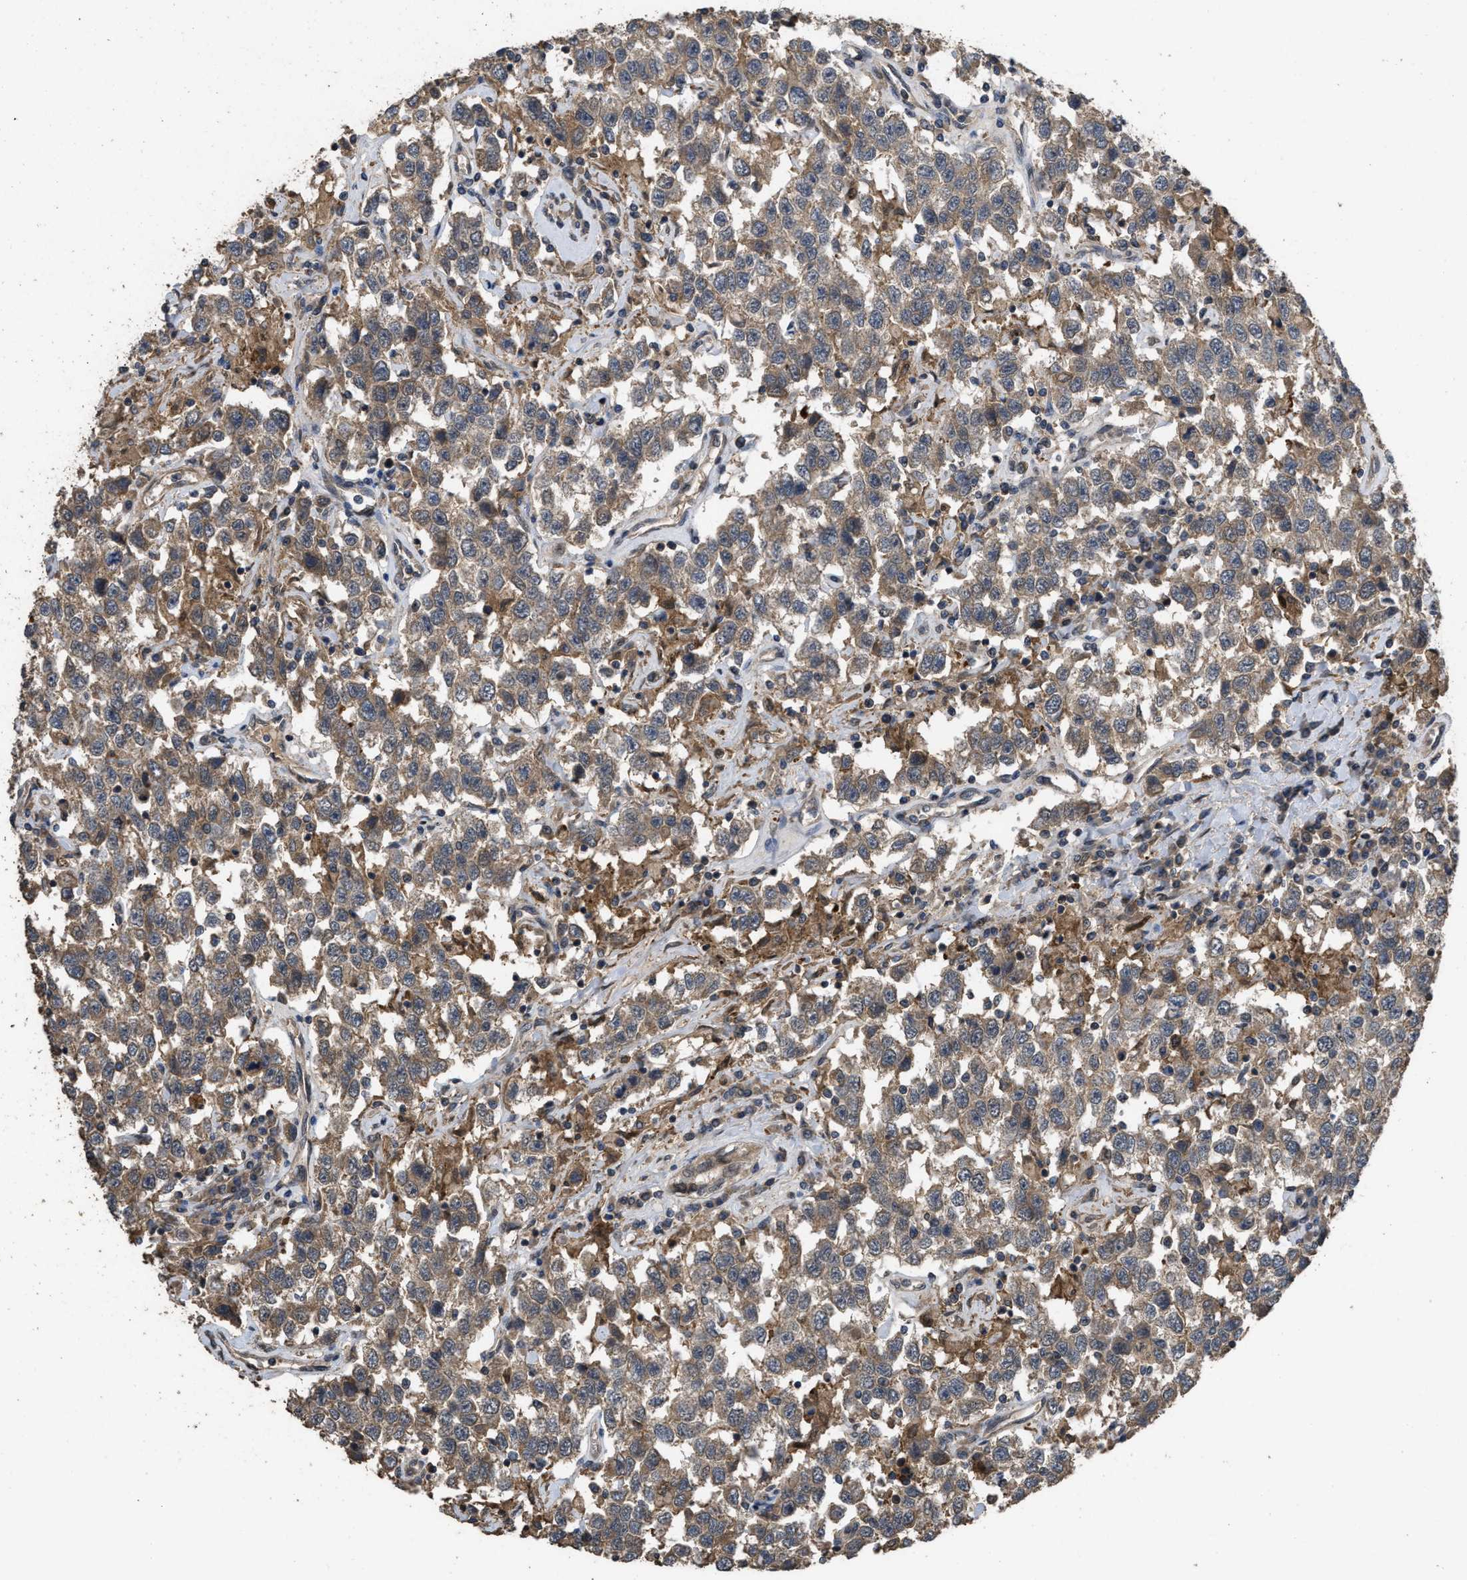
{"staining": {"intensity": "moderate", "quantity": ">75%", "location": "cytoplasmic/membranous"}, "tissue": "testis cancer", "cell_type": "Tumor cells", "image_type": "cancer", "snomed": [{"axis": "morphology", "description": "Seminoma, NOS"}, {"axis": "topography", "description": "Testis"}], "caption": "Human seminoma (testis) stained for a protein (brown) reveals moderate cytoplasmic/membranous positive staining in approximately >75% of tumor cells.", "gene": "UTRN", "patient": {"sex": "male", "age": 41}}